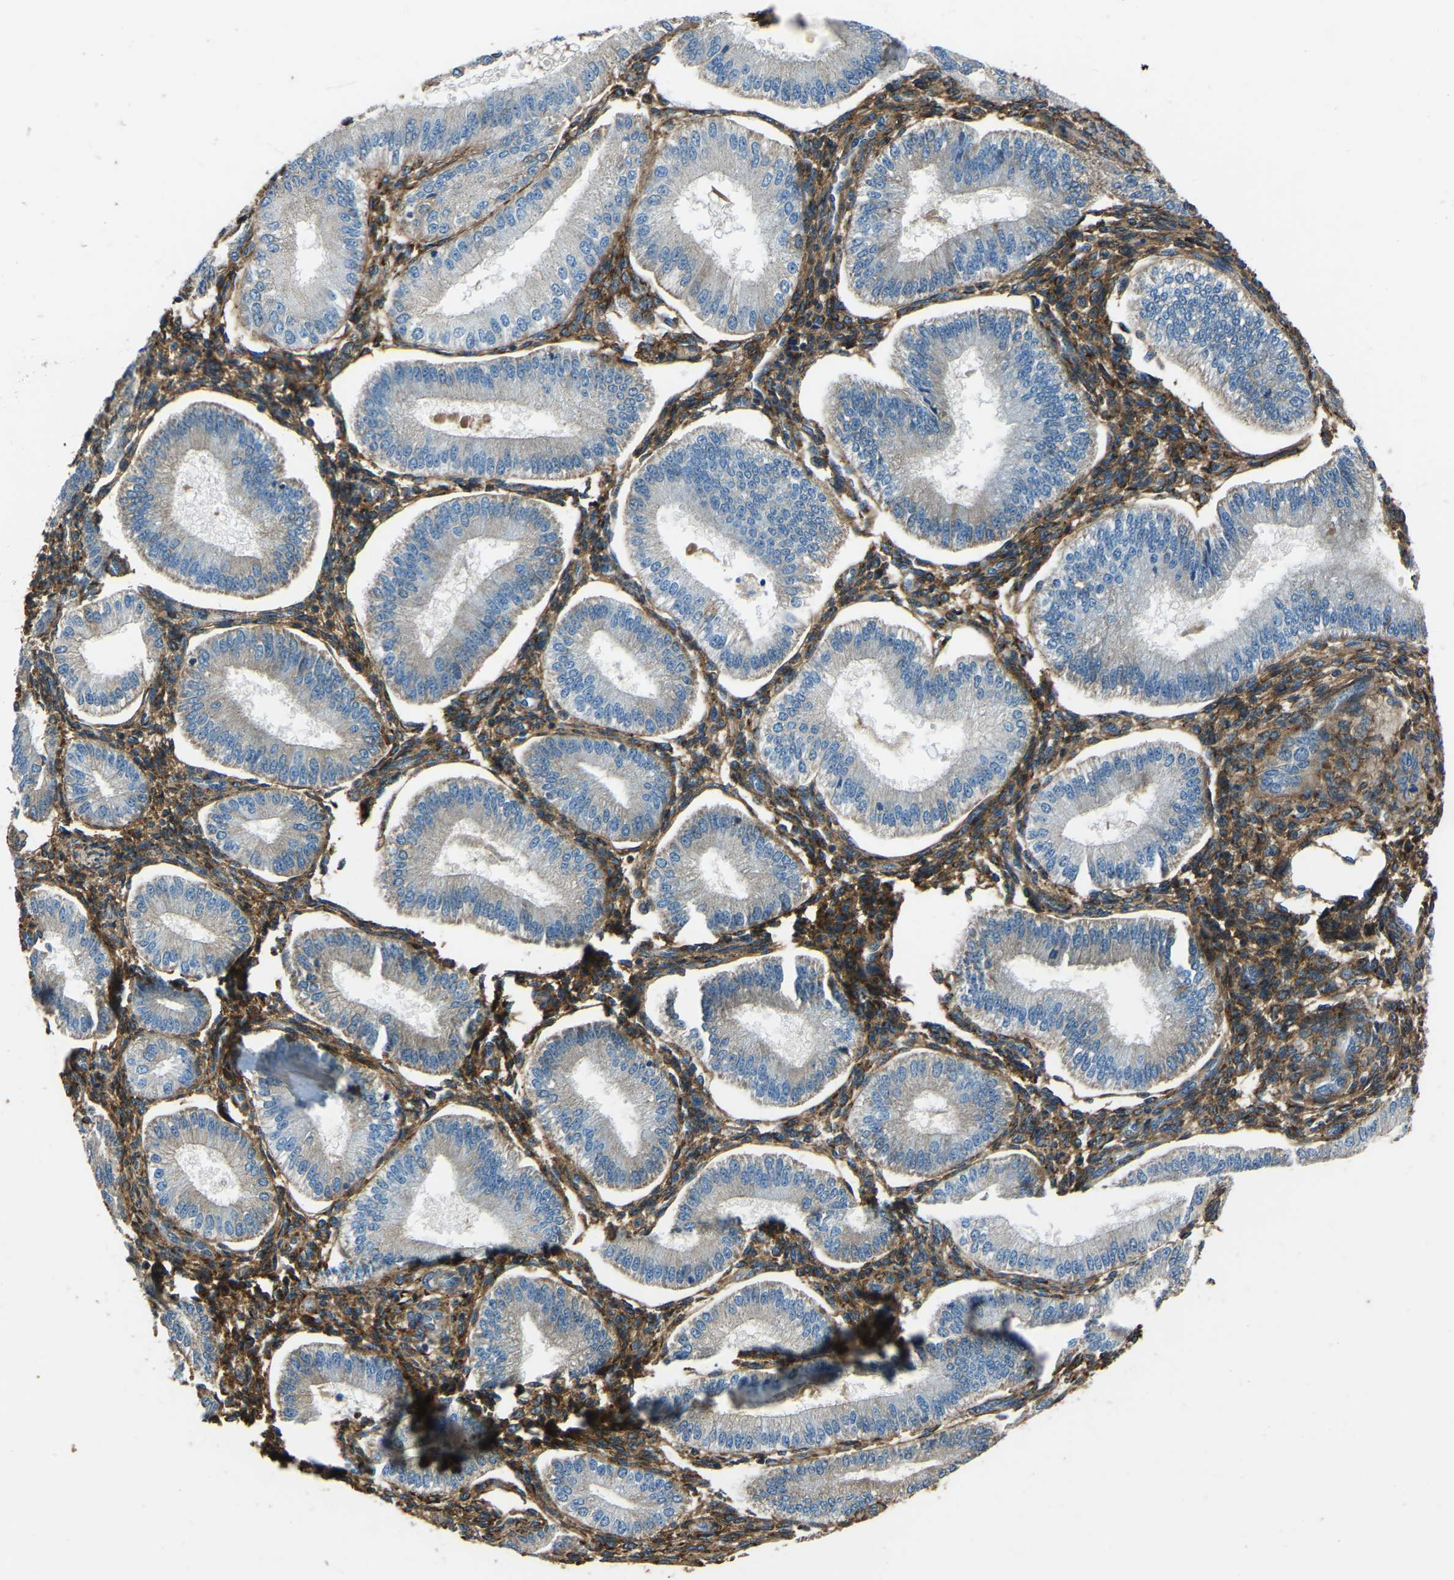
{"staining": {"intensity": "moderate", "quantity": "25%-75%", "location": "cytoplasmic/membranous"}, "tissue": "endometrium", "cell_type": "Cells in endometrial stroma", "image_type": "normal", "snomed": [{"axis": "morphology", "description": "Normal tissue, NOS"}, {"axis": "topography", "description": "Endometrium"}], "caption": "A micrograph of human endometrium stained for a protein displays moderate cytoplasmic/membranous brown staining in cells in endometrial stroma. (DAB IHC with brightfield microscopy, high magnification).", "gene": "COL3A1", "patient": {"sex": "female", "age": 39}}